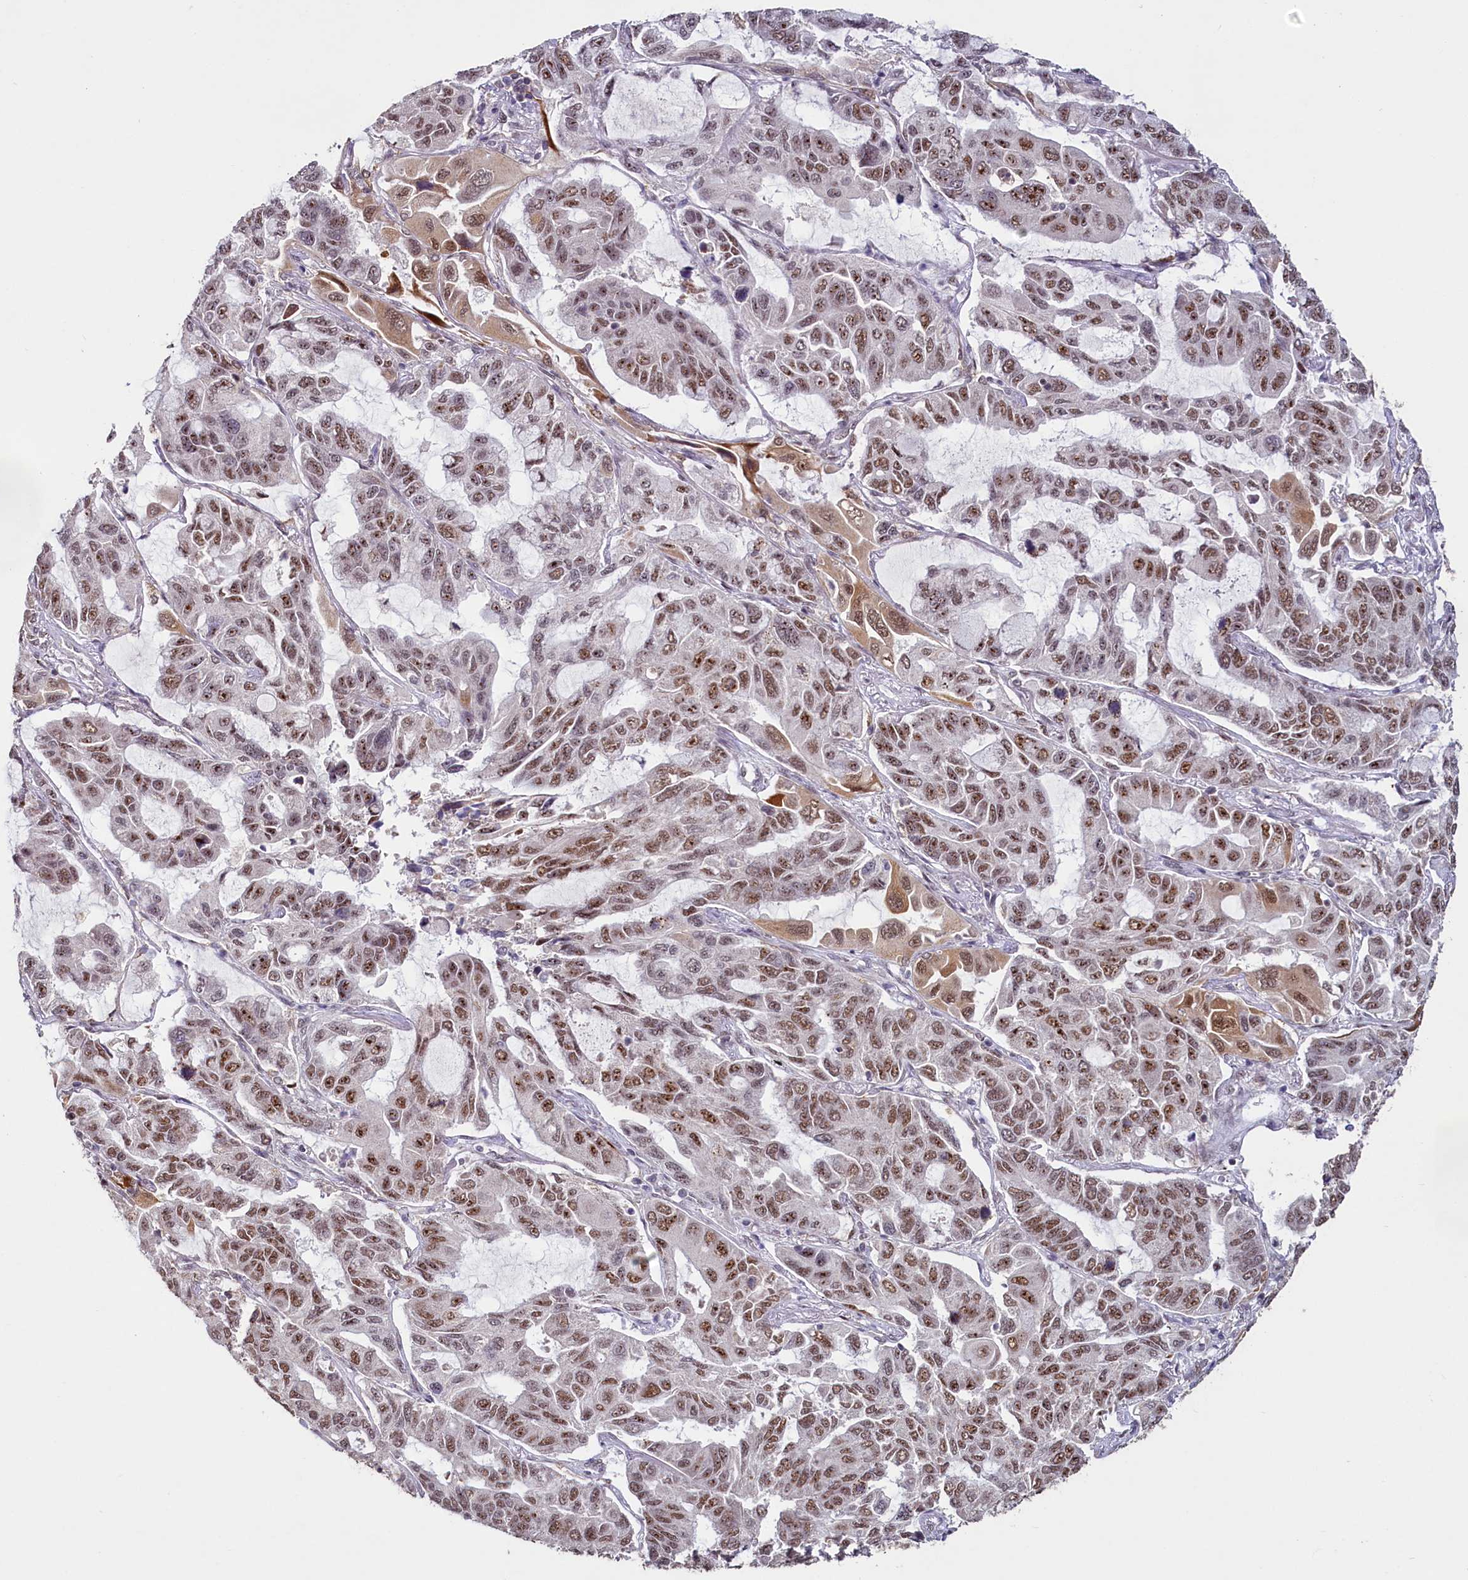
{"staining": {"intensity": "strong", "quantity": ">75%", "location": "nuclear"}, "tissue": "lung cancer", "cell_type": "Tumor cells", "image_type": "cancer", "snomed": [{"axis": "morphology", "description": "Adenocarcinoma, NOS"}, {"axis": "topography", "description": "Lung"}], "caption": "Protein analysis of lung cancer (adenocarcinoma) tissue demonstrates strong nuclear positivity in about >75% of tumor cells.", "gene": "PDE6D", "patient": {"sex": "male", "age": 64}}